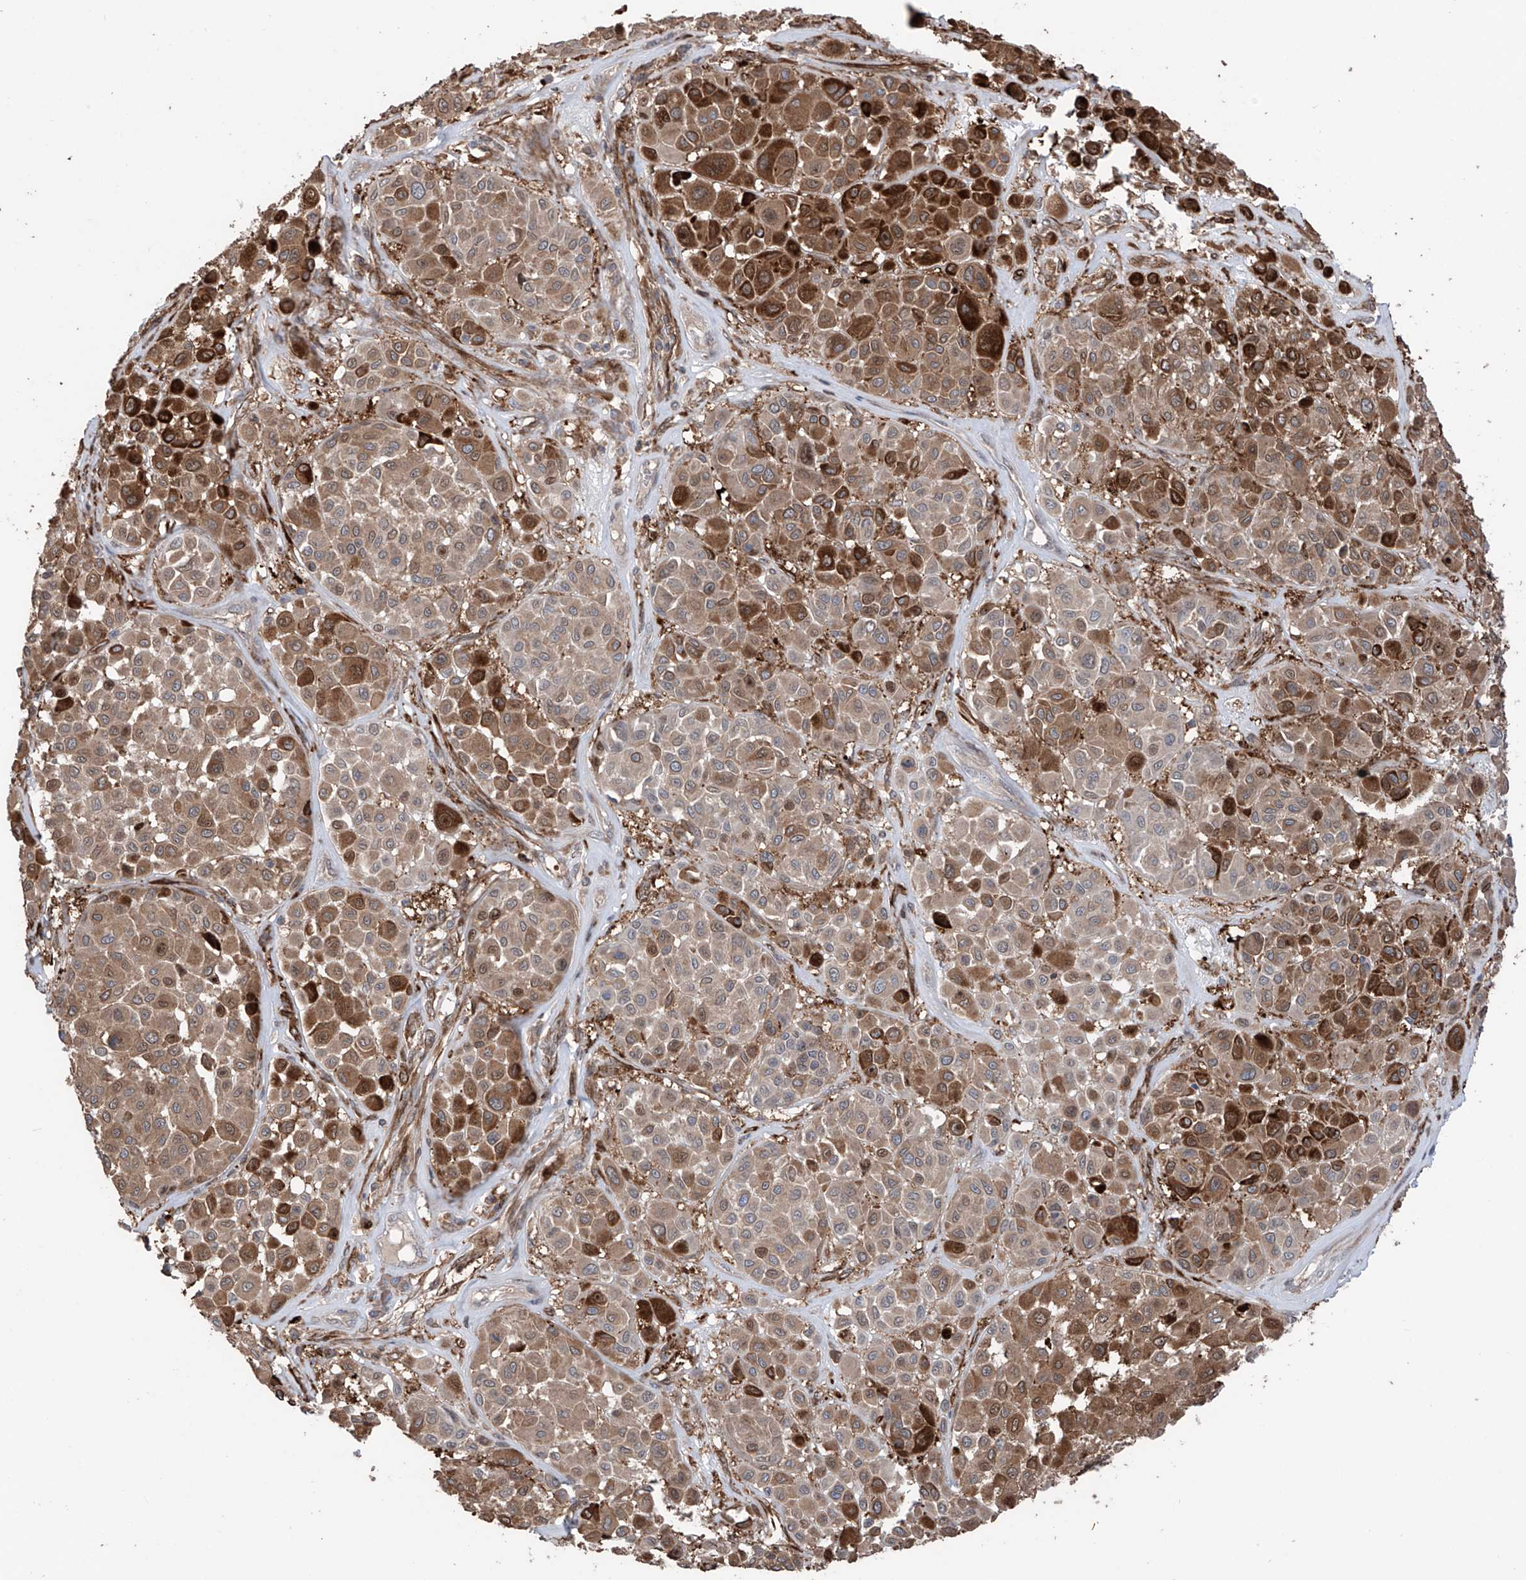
{"staining": {"intensity": "moderate", "quantity": ">75%", "location": "cytoplasmic/membranous"}, "tissue": "melanoma", "cell_type": "Tumor cells", "image_type": "cancer", "snomed": [{"axis": "morphology", "description": "Malignant melanoma, Metastatic site"}, {"axis": "topography", "description": "Soft tissue"}], "caption": "Malignant melanoma (metastatic site) stained with DAB (3,3'-diaminobenzidine) immunohistochemistry (IHC) shows medium levels of moderate cytoplasmic/membranous expression in about >75% of tumor cells. The protein is shown in brown color, while the nuclei are stained blue.", "gene": "SAMD3", "patient": {"sex": "male", "age": 41}}